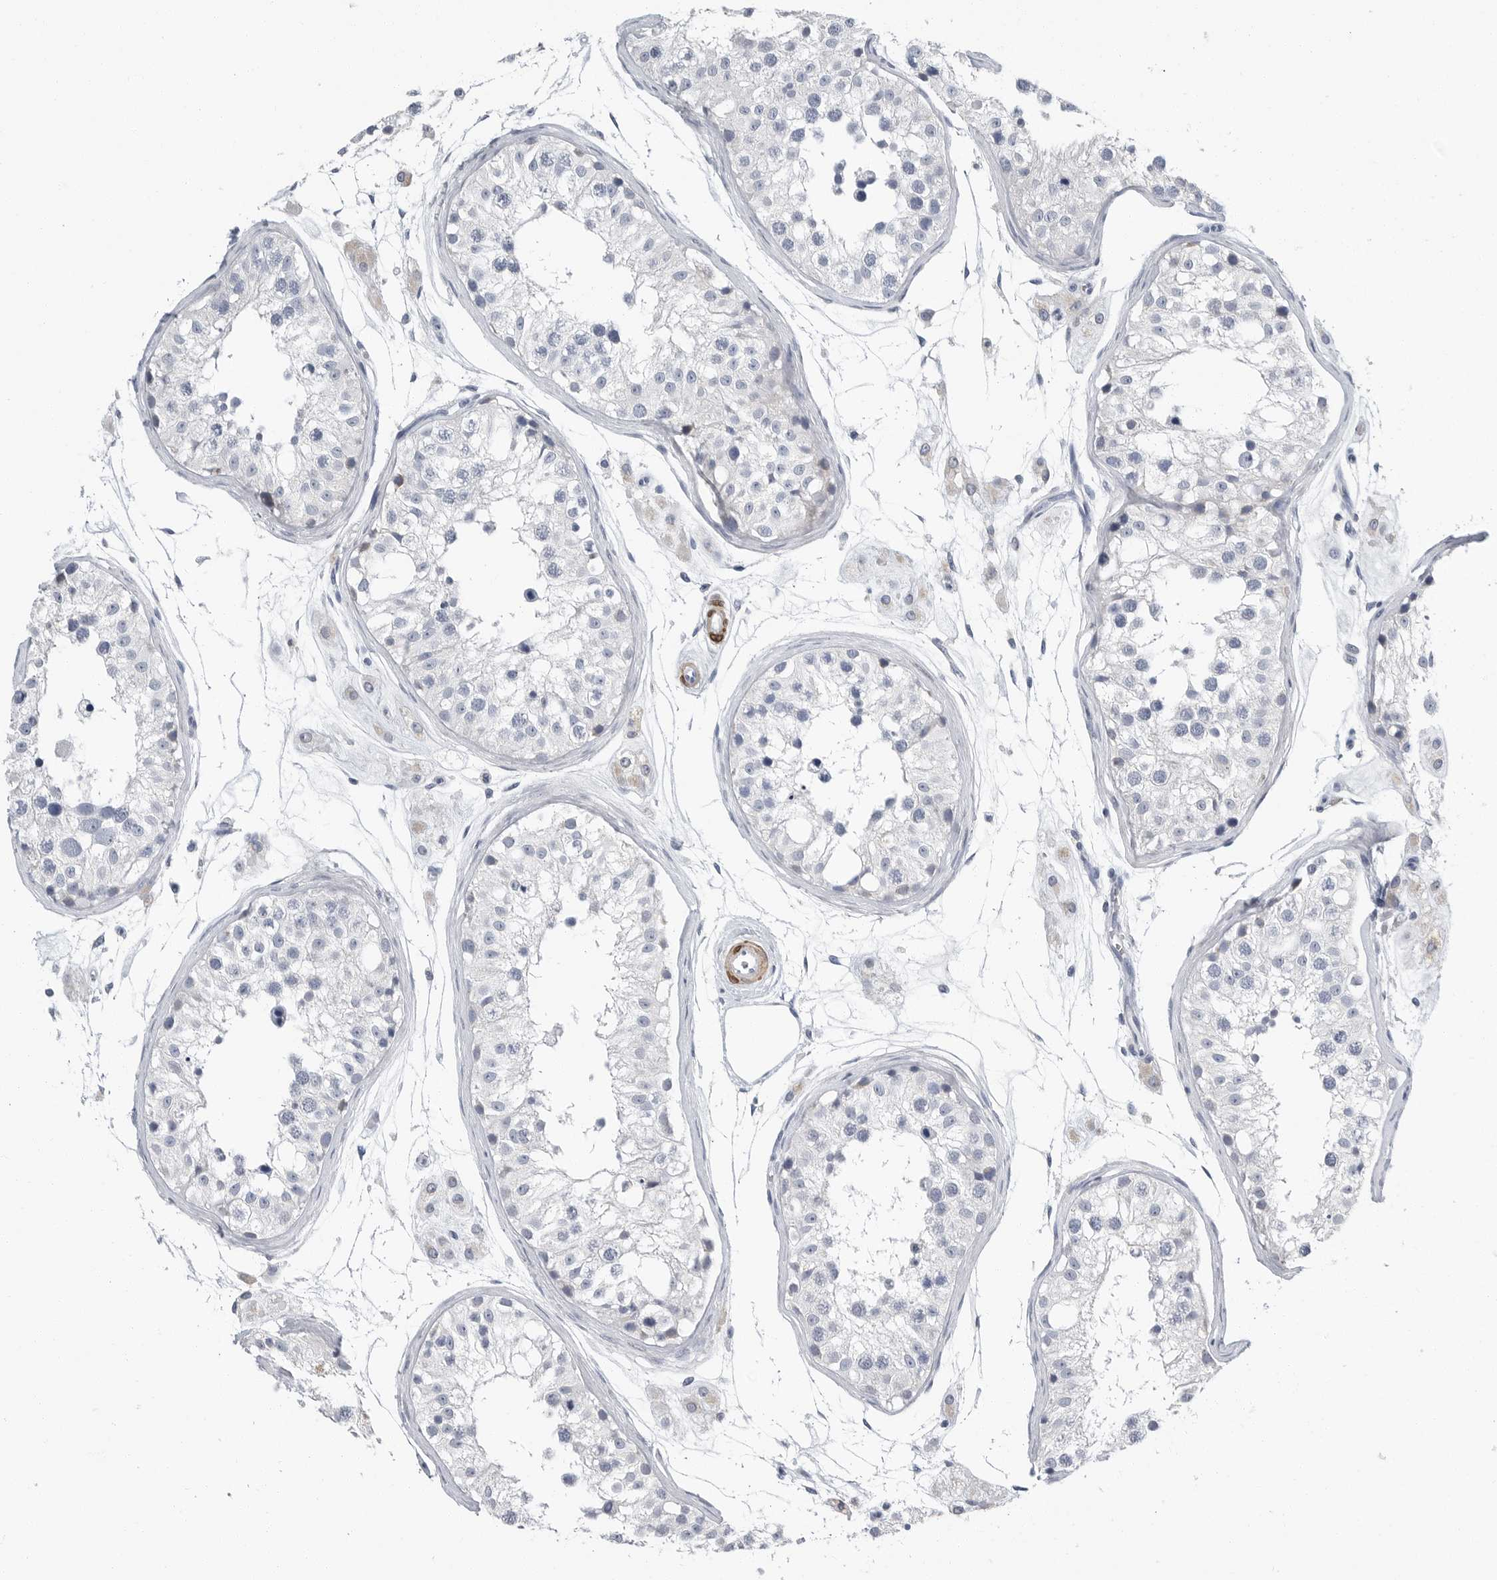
{"staining": {"intensity": "negative", "quantity": "none", "location": "none"}, "tissue": "testis", "cell_type": "Cells in seminiferous ducts", "image_type": "normal", "snomed": [{"axis": "morphology", "description": "Normal tissue, NOS"}, {"axis": "morphology", "description": "Adenocarcinoma, metastatic, NOS"}, {"axis": "topography", "description": "Testis"}], "caption": "This photomicrograph is of unremarkable testis stained with immunohistochemistry to label a protein in brown with the nuclei are counter-stained blue. There is no staining in cells in seminiferous ducts. (Immunohistochemistry (ihc), brightfield microscopy, high magnification).", "gene": "PLN", "patient": {"sex": "male", "age": 26}}